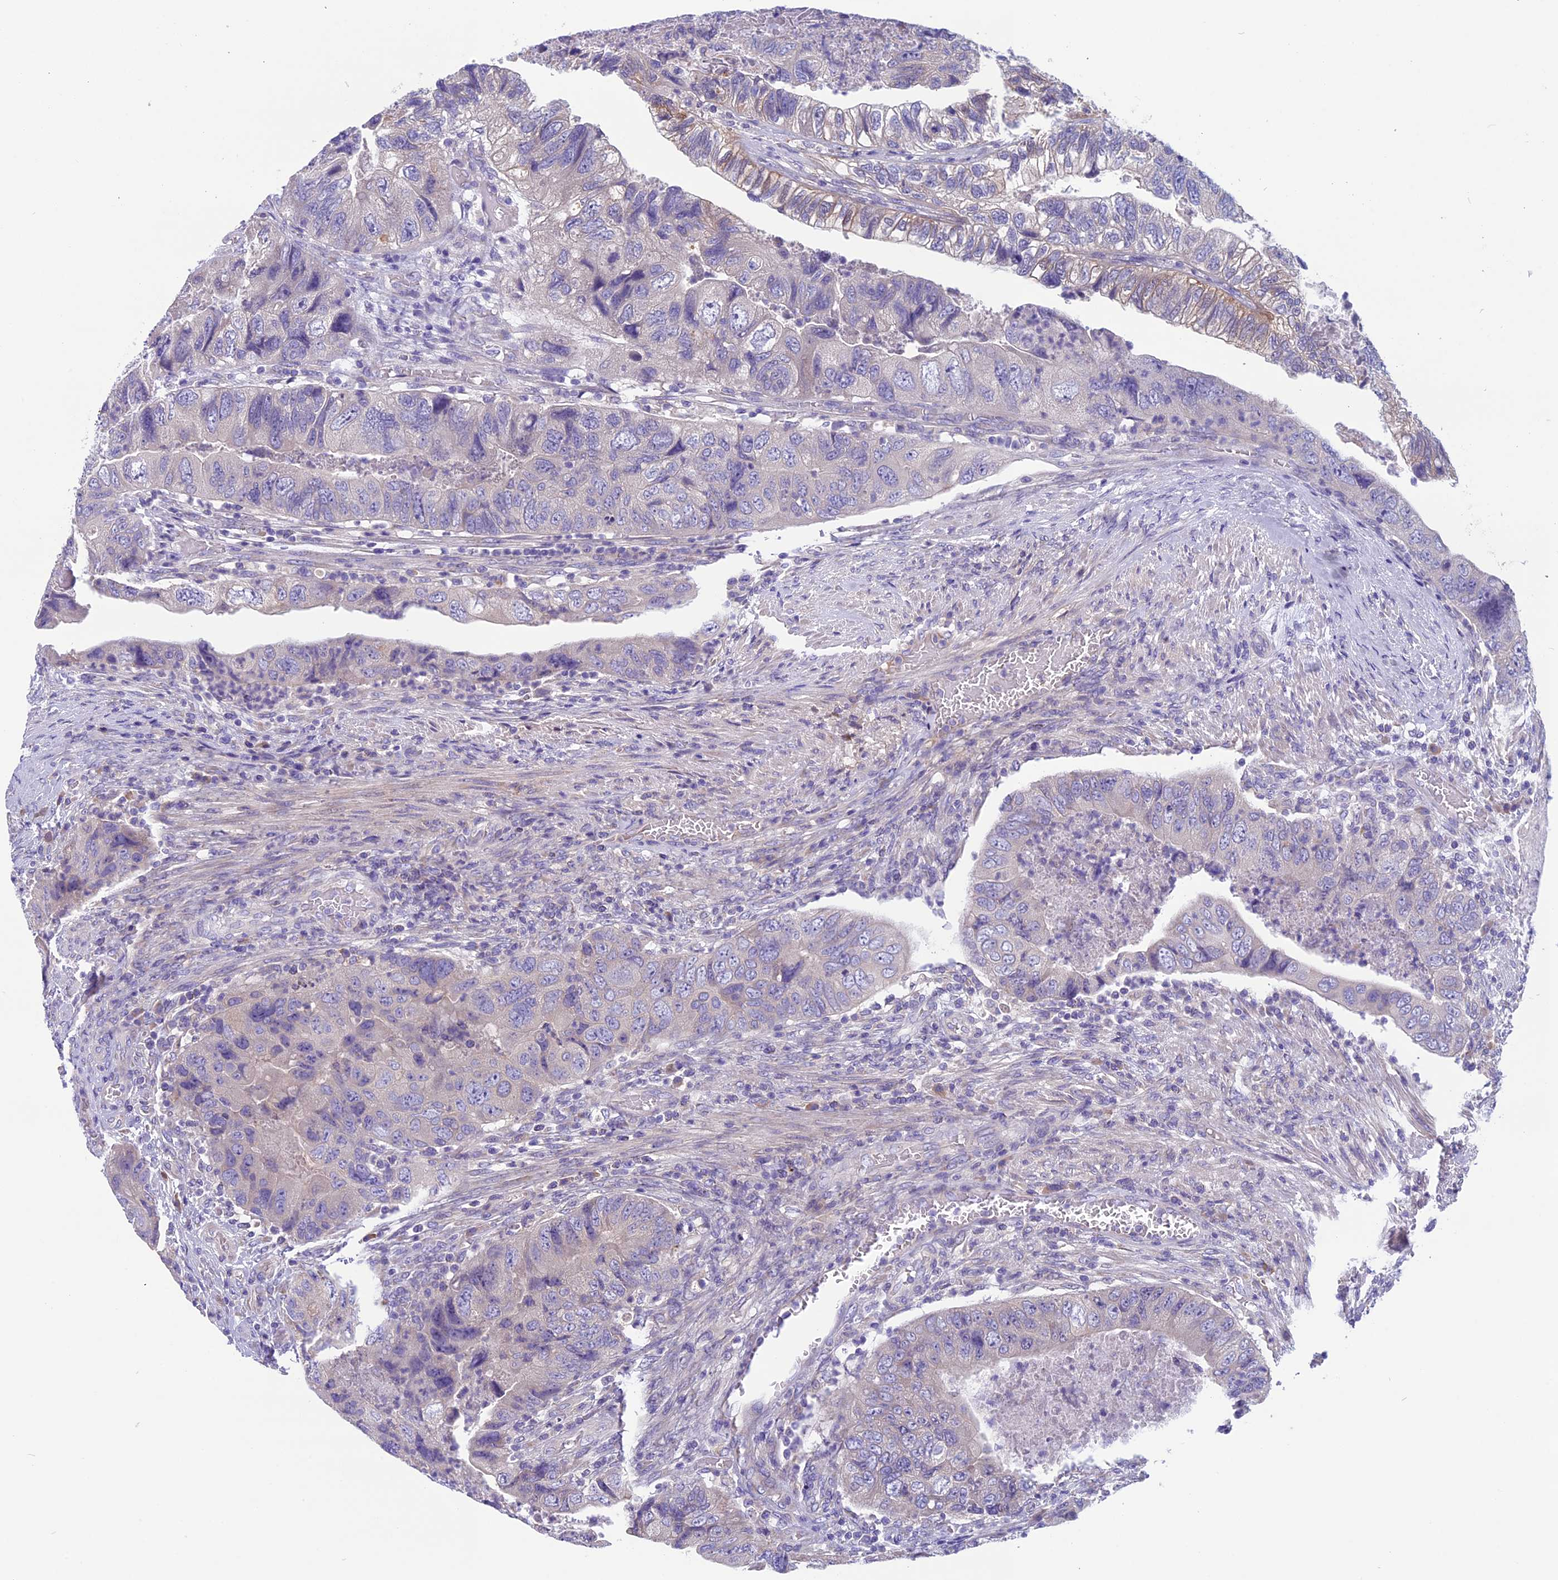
{"staining": {"intensity": "negative", "quantity": "none", "location": "none"}, "tissue": "colorectal cancer", "cell_type": "Tumor cells", "image_type": "cancer", "snomed": [{"axis": "morphology", "description": "Adenocarcinoma, NOS"}, {"axis": "topography", "description": "Rectum"}], "caption": "DAB immunohistochemical staining of human adenocarcinoma (colorectal) reveals no significant staining in tumor cells.", "gene": "DCTN5", "patient": {"sex": "male", "age": 63}}